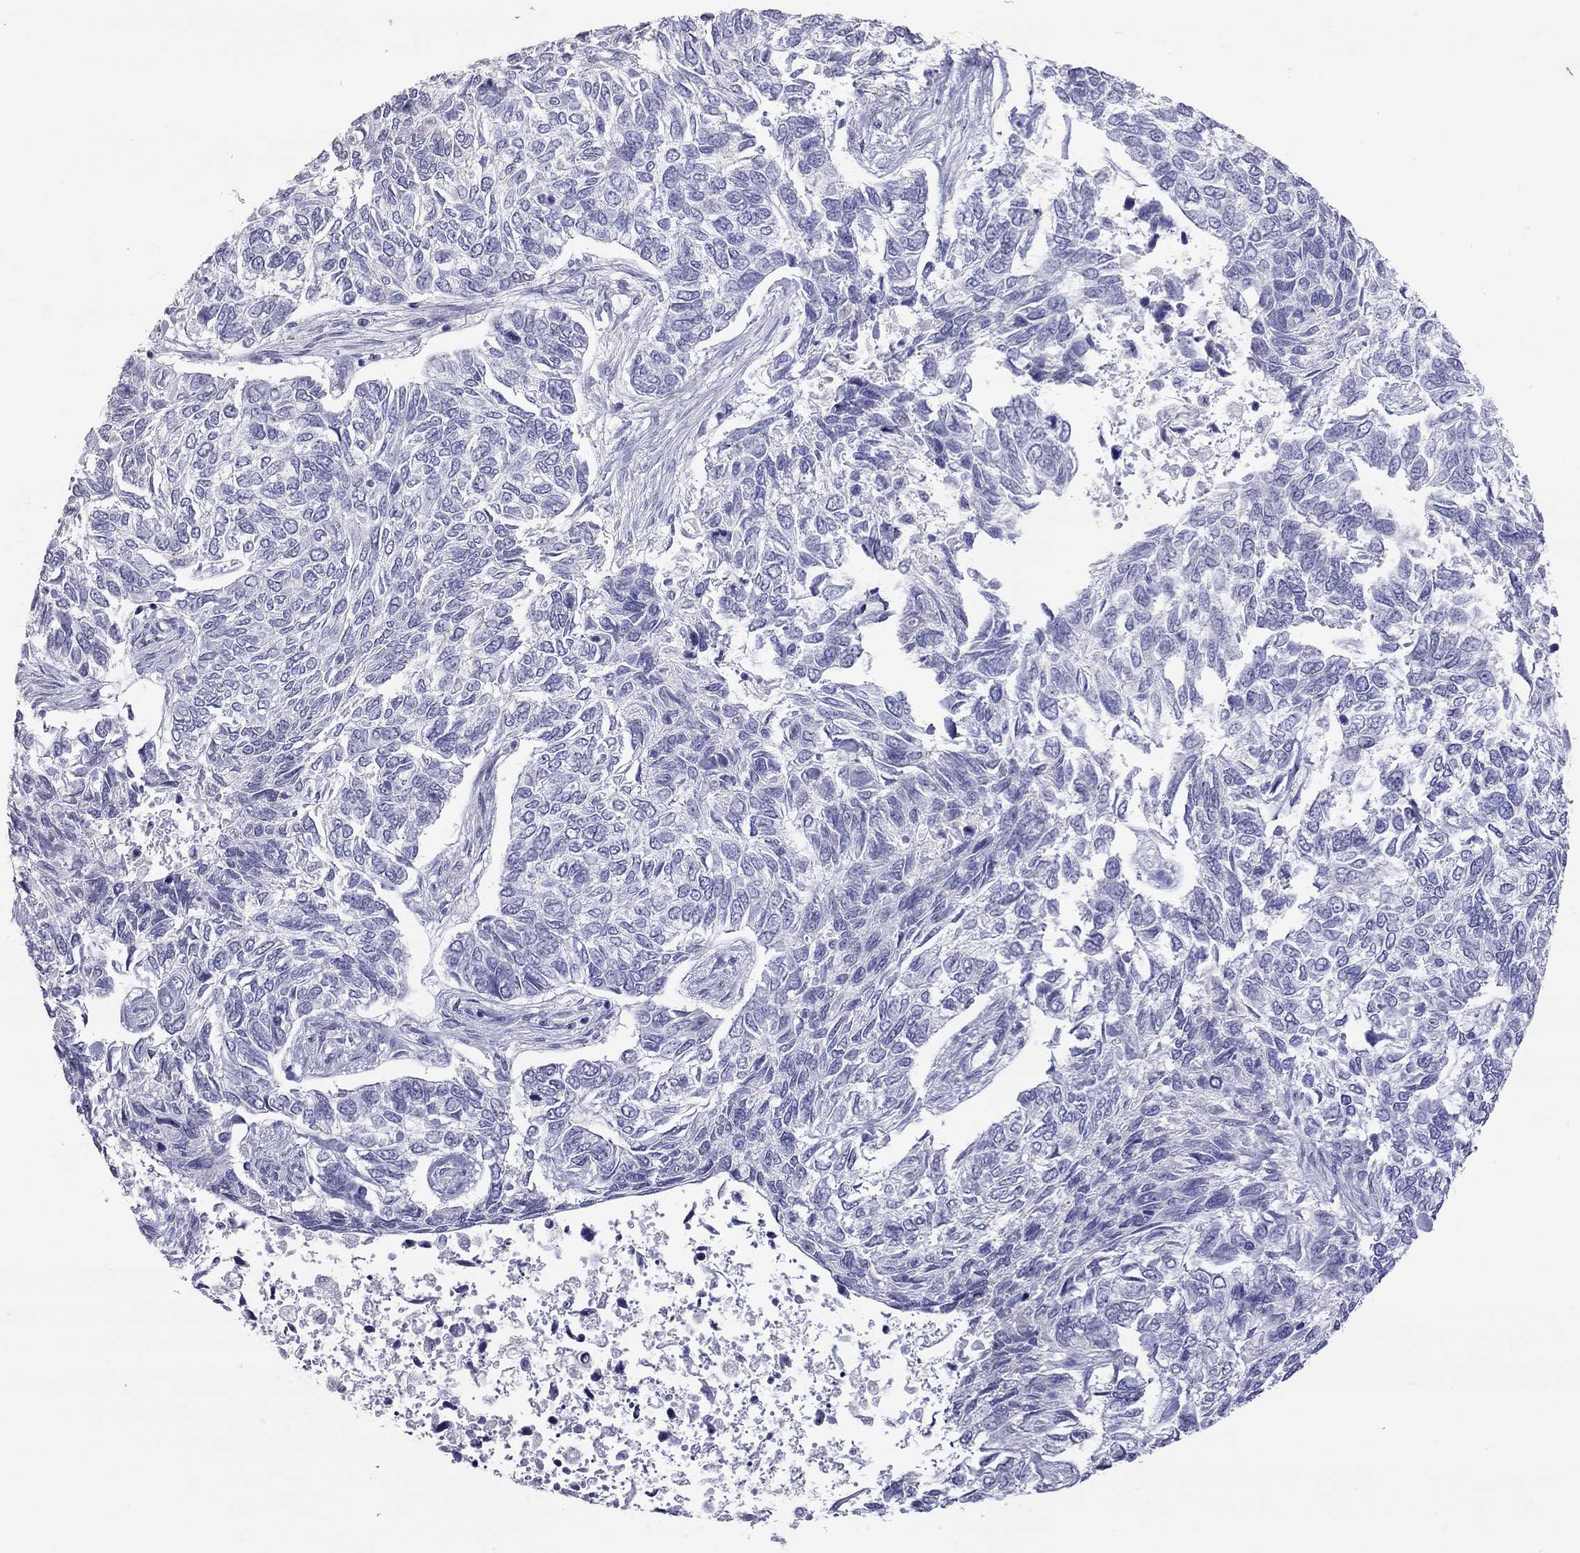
{"staining": {"intensity": "negative", "quantity": "none", "location": "none"}, "tissue": "skin cancer", "cell_type": "Tumor cells", "image_type": "cancer", "snomed": [{"axis": "morphology", "description": "Basal cell carcinoma"}, {"axis": "topography", "description": "Skin"}], "caption": "Immunohistochemistry (IHC) of human skin cancer exhibits no staining in tumor cells.", "gene": "MUC16", "patient": {"sex": "female", "age": 65}}